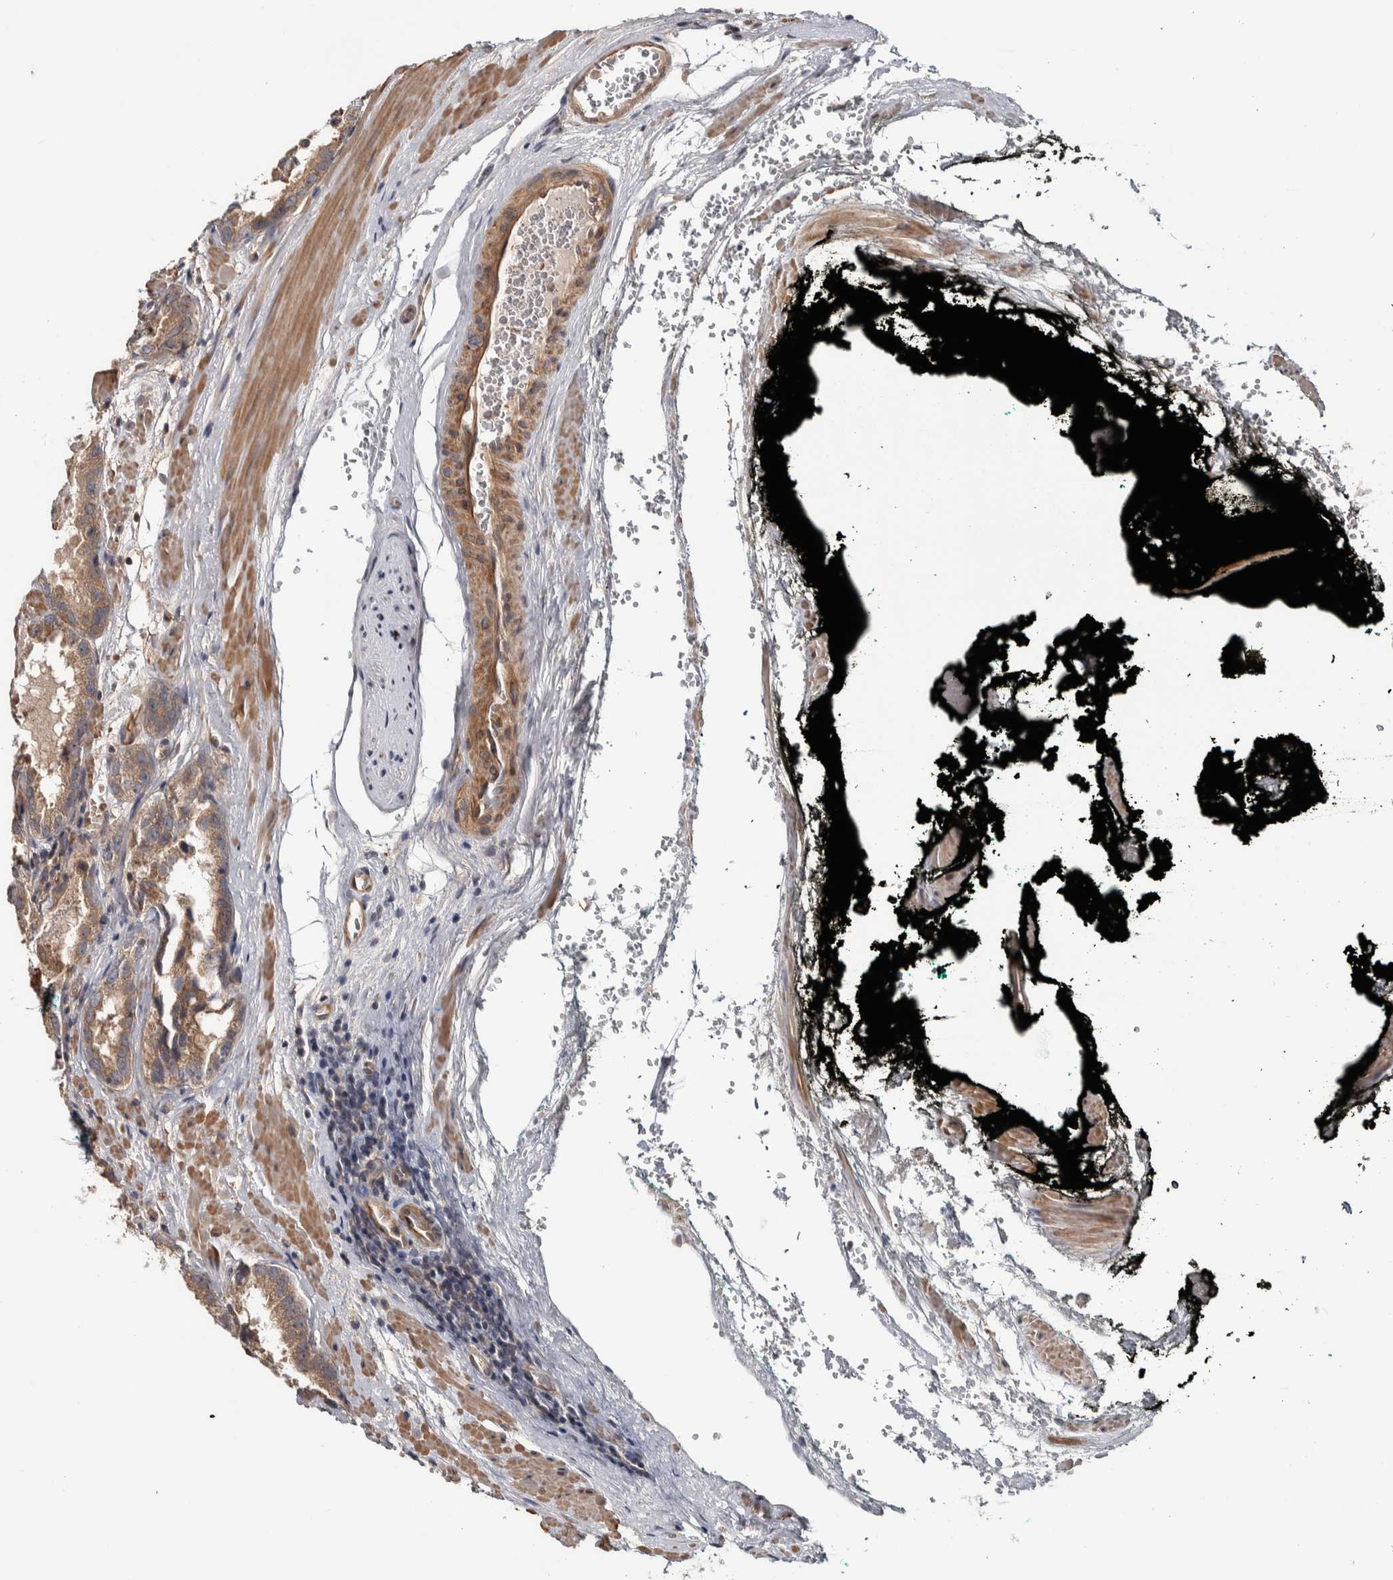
{"staining": {"intensity": "moderate", "quantity": ">75%", "location": "cytoplasmic/membranous"}, "tissue": "prostate cancer", "cell_type": "Tumor cells", "image_type": "cancer", "snomed": [{"axis": "morphology", "description": "Adenocarcinoma, Low grade"}, {"axis": "topography", "description": "Prostate"}], "caption": "This is a histology image of immunohistochemistry staining of adenocarcinoma (low-grade) (prostate), which shows moderate positivity in the cytoplasmic/membranous of tumor cells.", "gene": "CHMP4C", "patient": {"sex": "male", "age": 51}}